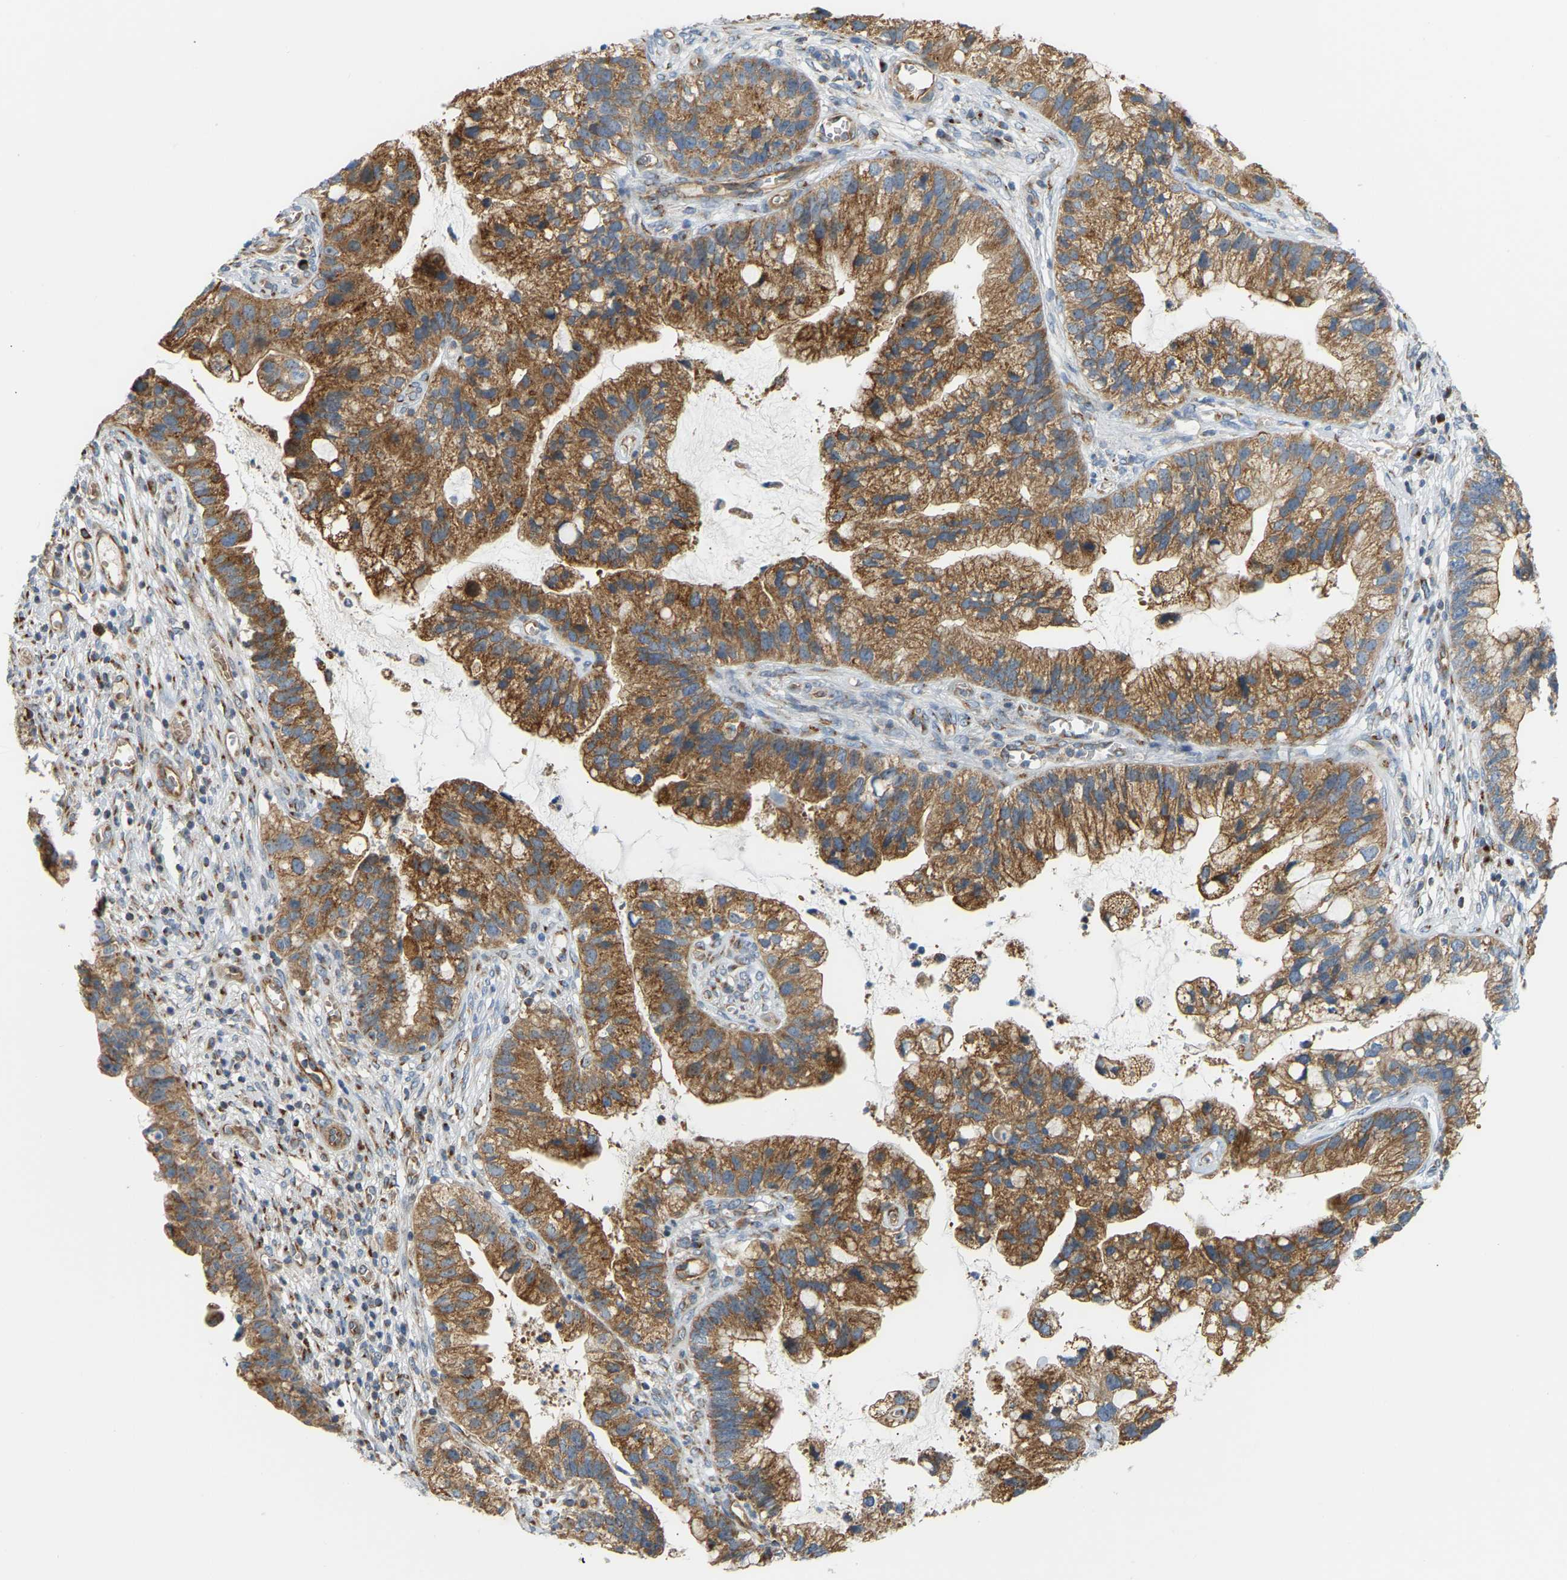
{"staining": {"intensity": "moderate", "quantity": ">75%", "location": "cytoplasmic/membranous"}, "tissue": "cervical cancer", "cell_type": "Tumor cells", "image_type": "cancer", "snomed": [{"axis": "morphology", "description": "Adenocarcinoma, NOS"}, {"axis": "topography", "description": "Cervix"}], "caption": "This histopathology image reveals IHC staining of human cervical adenocarcinoma, with medium moderate cytoplasmic/membranous positivity in approximately >75% of tumor cells.", "gene": "YIPF2", "patient": {"sex": "female", "age": 44}}